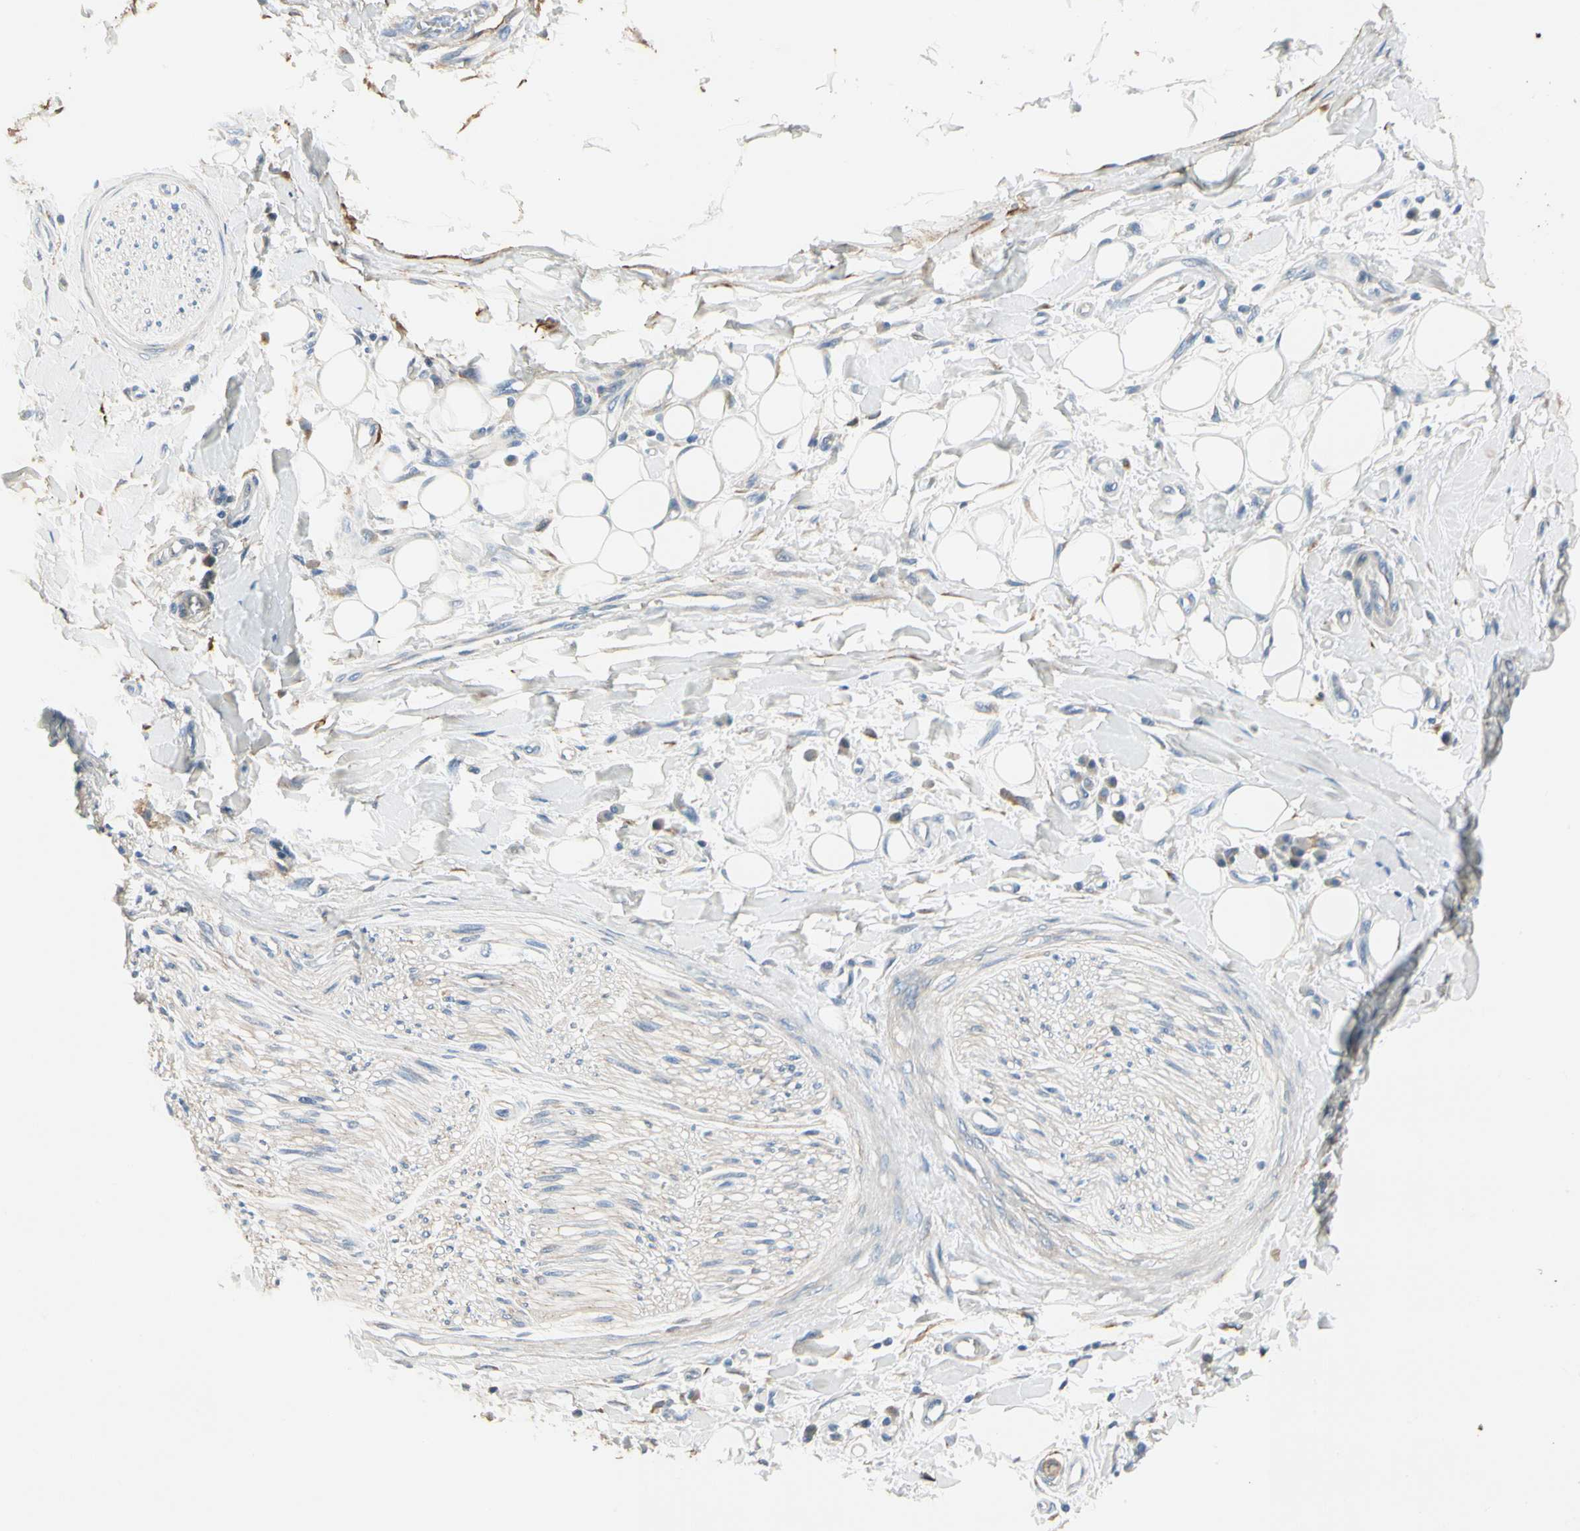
{"staining": {"intensity": "negative", "quantity": "none", "location": "none"}, "tissue": "adipose tissue", "cell_type": "Adipocytes", "image_type": "normal", "snomed": [{"axis": "morphology", "description": "Normal tissue, NOS"}, {"axis": "morphology", "description": "Adenocarcinoma, NOS"}, {"axis": "topography", "description": "Esophagus"}], "caption": "Human adipose tissue stained for a protein using IHC demonstrates no expression in adipocytes.", "gene": "PIGR", "patient": {"sex": "male", "age": 62}}